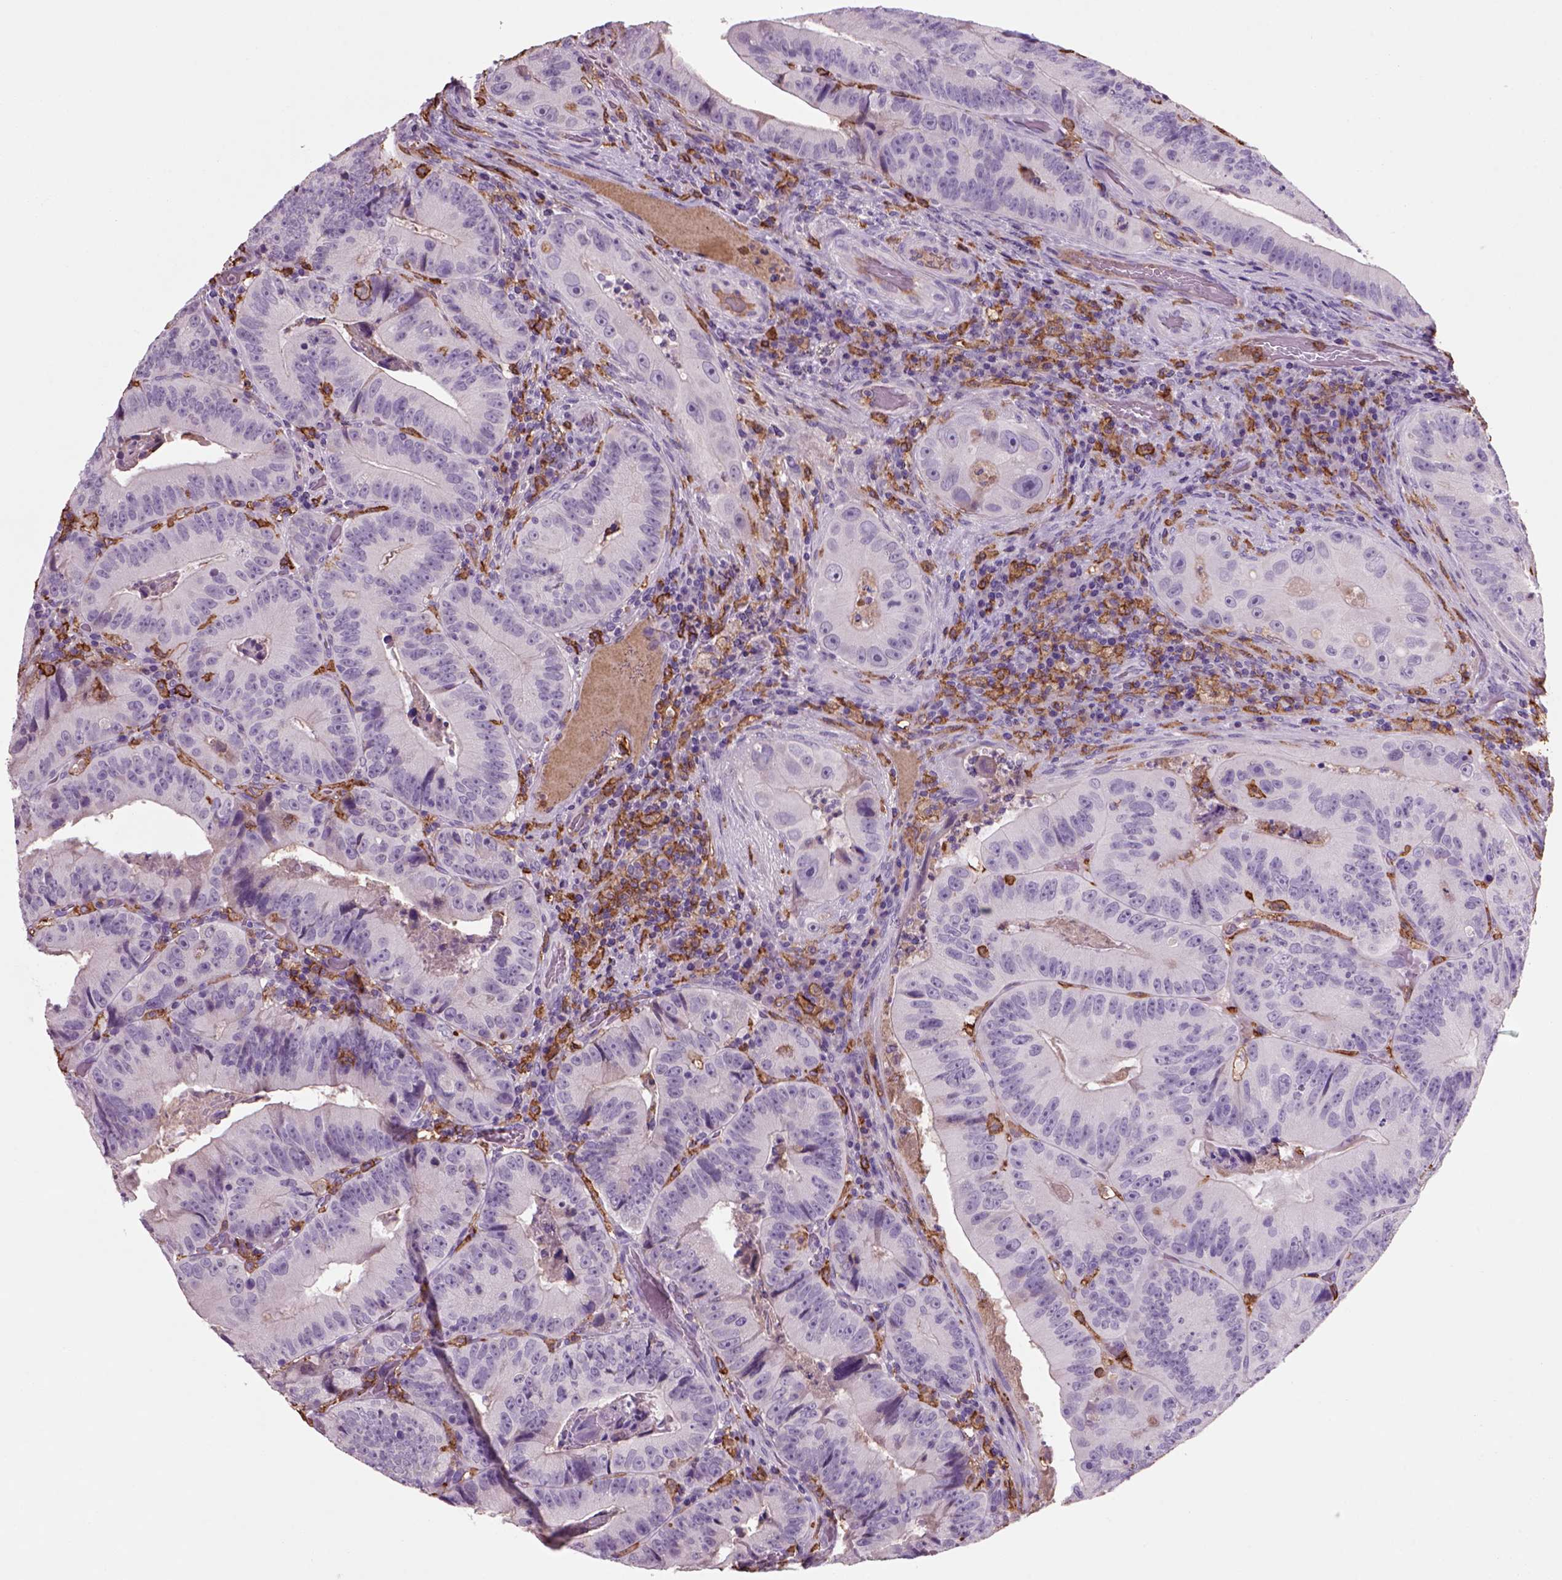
{"staining": {"intensity": "negative", "quantity": "none", "location": "none"}, "tissue": "colorectal cancer", "cell_type": "Tumor cells", "image_type": "cancer", "snomed": [{"axis": "morphology", "description": "Adenocarcinoma, NOS"}, {"axis": "topography", "description": "Colon"}], "caption": "This is a photomicrograph of IHC staining of colorectal cancer, which shows no staining in tumor cells.", "gene": "CD14", "patient": {"sex": "female", "age": 86}}